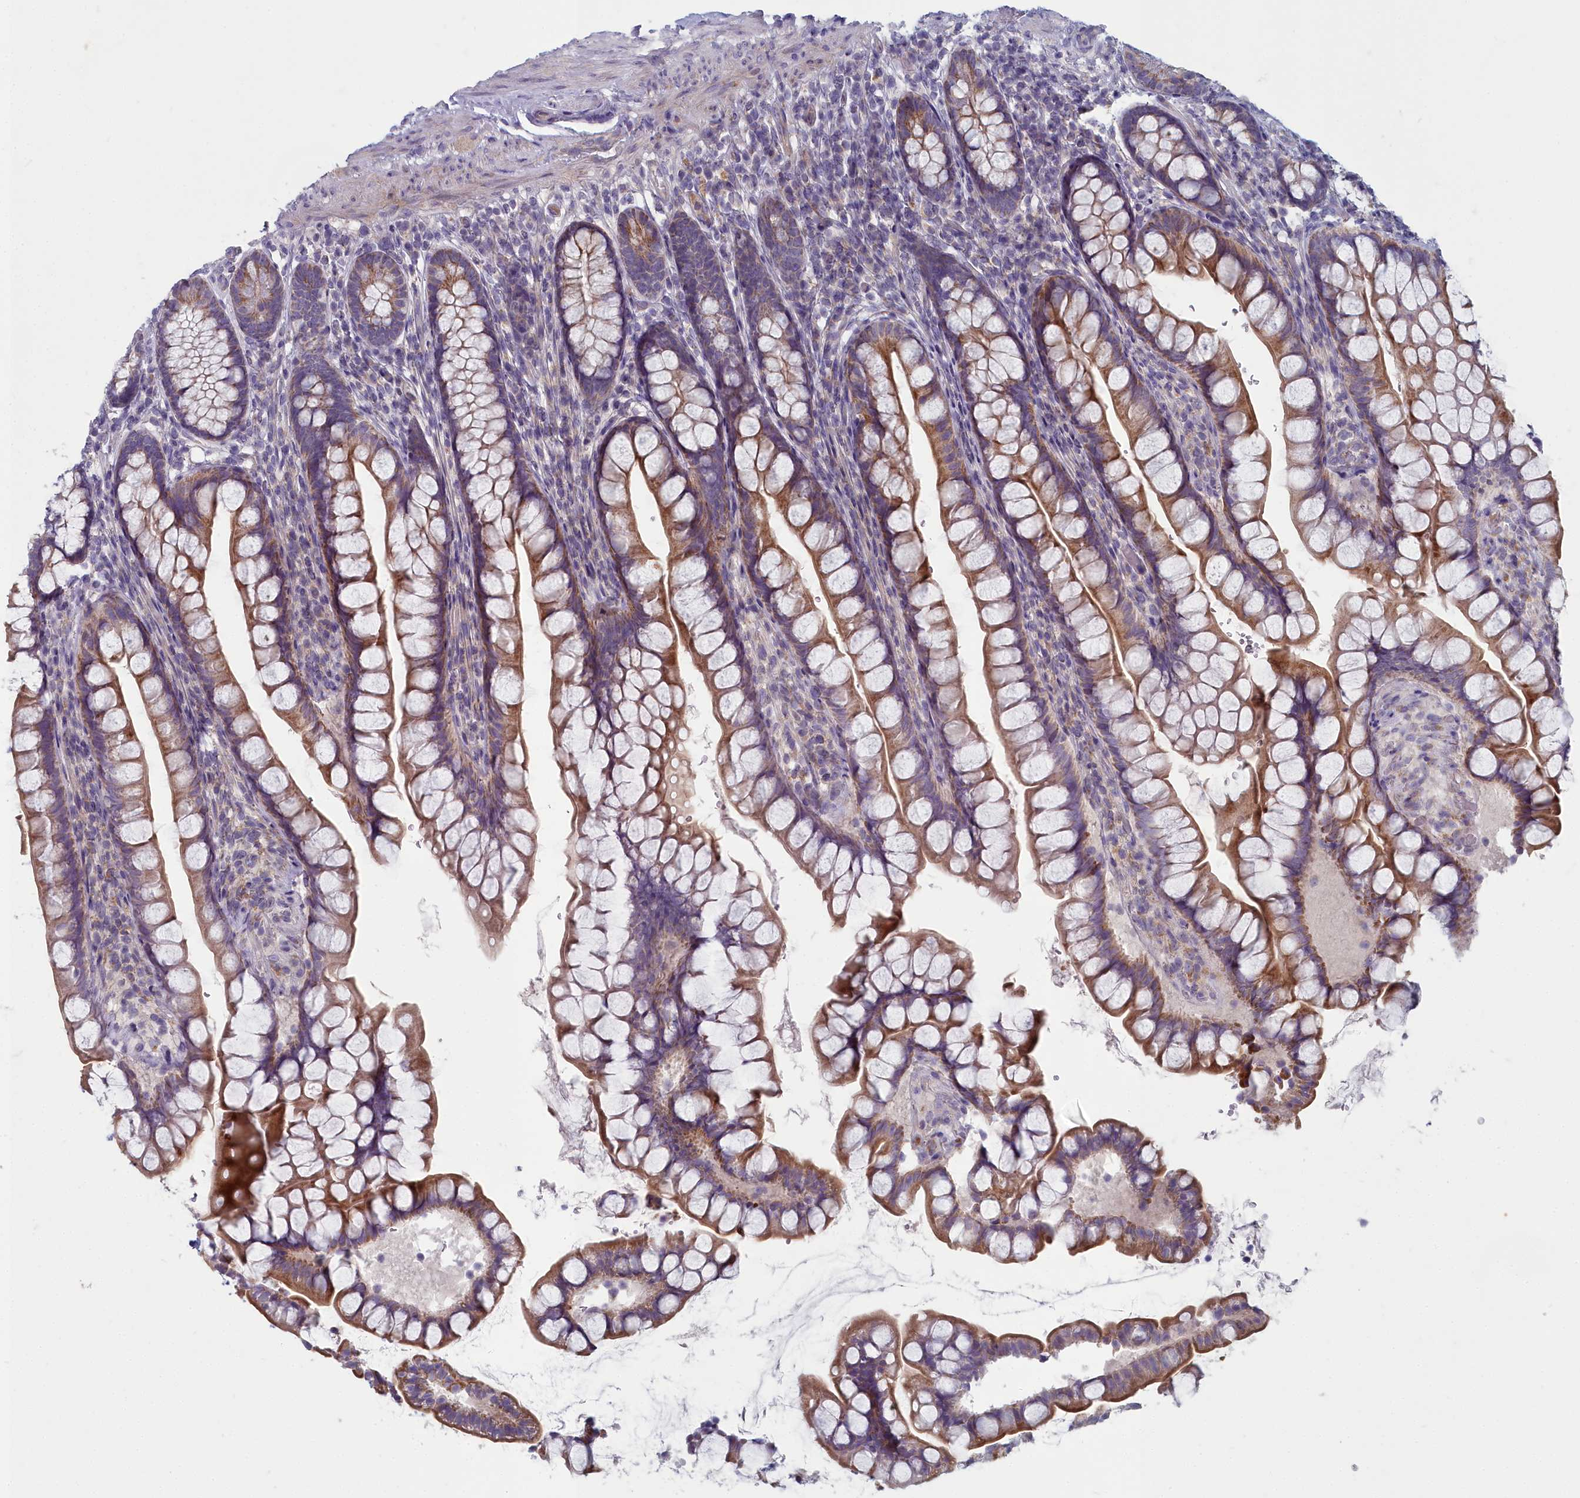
{"staining": {"intensity": "strong", "quantity": ">75%", "location": "cytoplasmic/membranous"}, "tissue": "small intestine", "cell_type": "Glandular cells", "image_type": "normal", "snomed": [{"axis": "morphology", "description": "Normal tissue, NOS"}, {"axis": "topography", "description": "Small intestine"}], "caption": "This image demonstrates immunohistochemistry staining of unremarkable small intestine, with high strong cytoplasmic/membranous staining in approximately >75% of glandular cells.", "gene": "INSYN2A", "patient": {"sex": "male", "age": 70}}